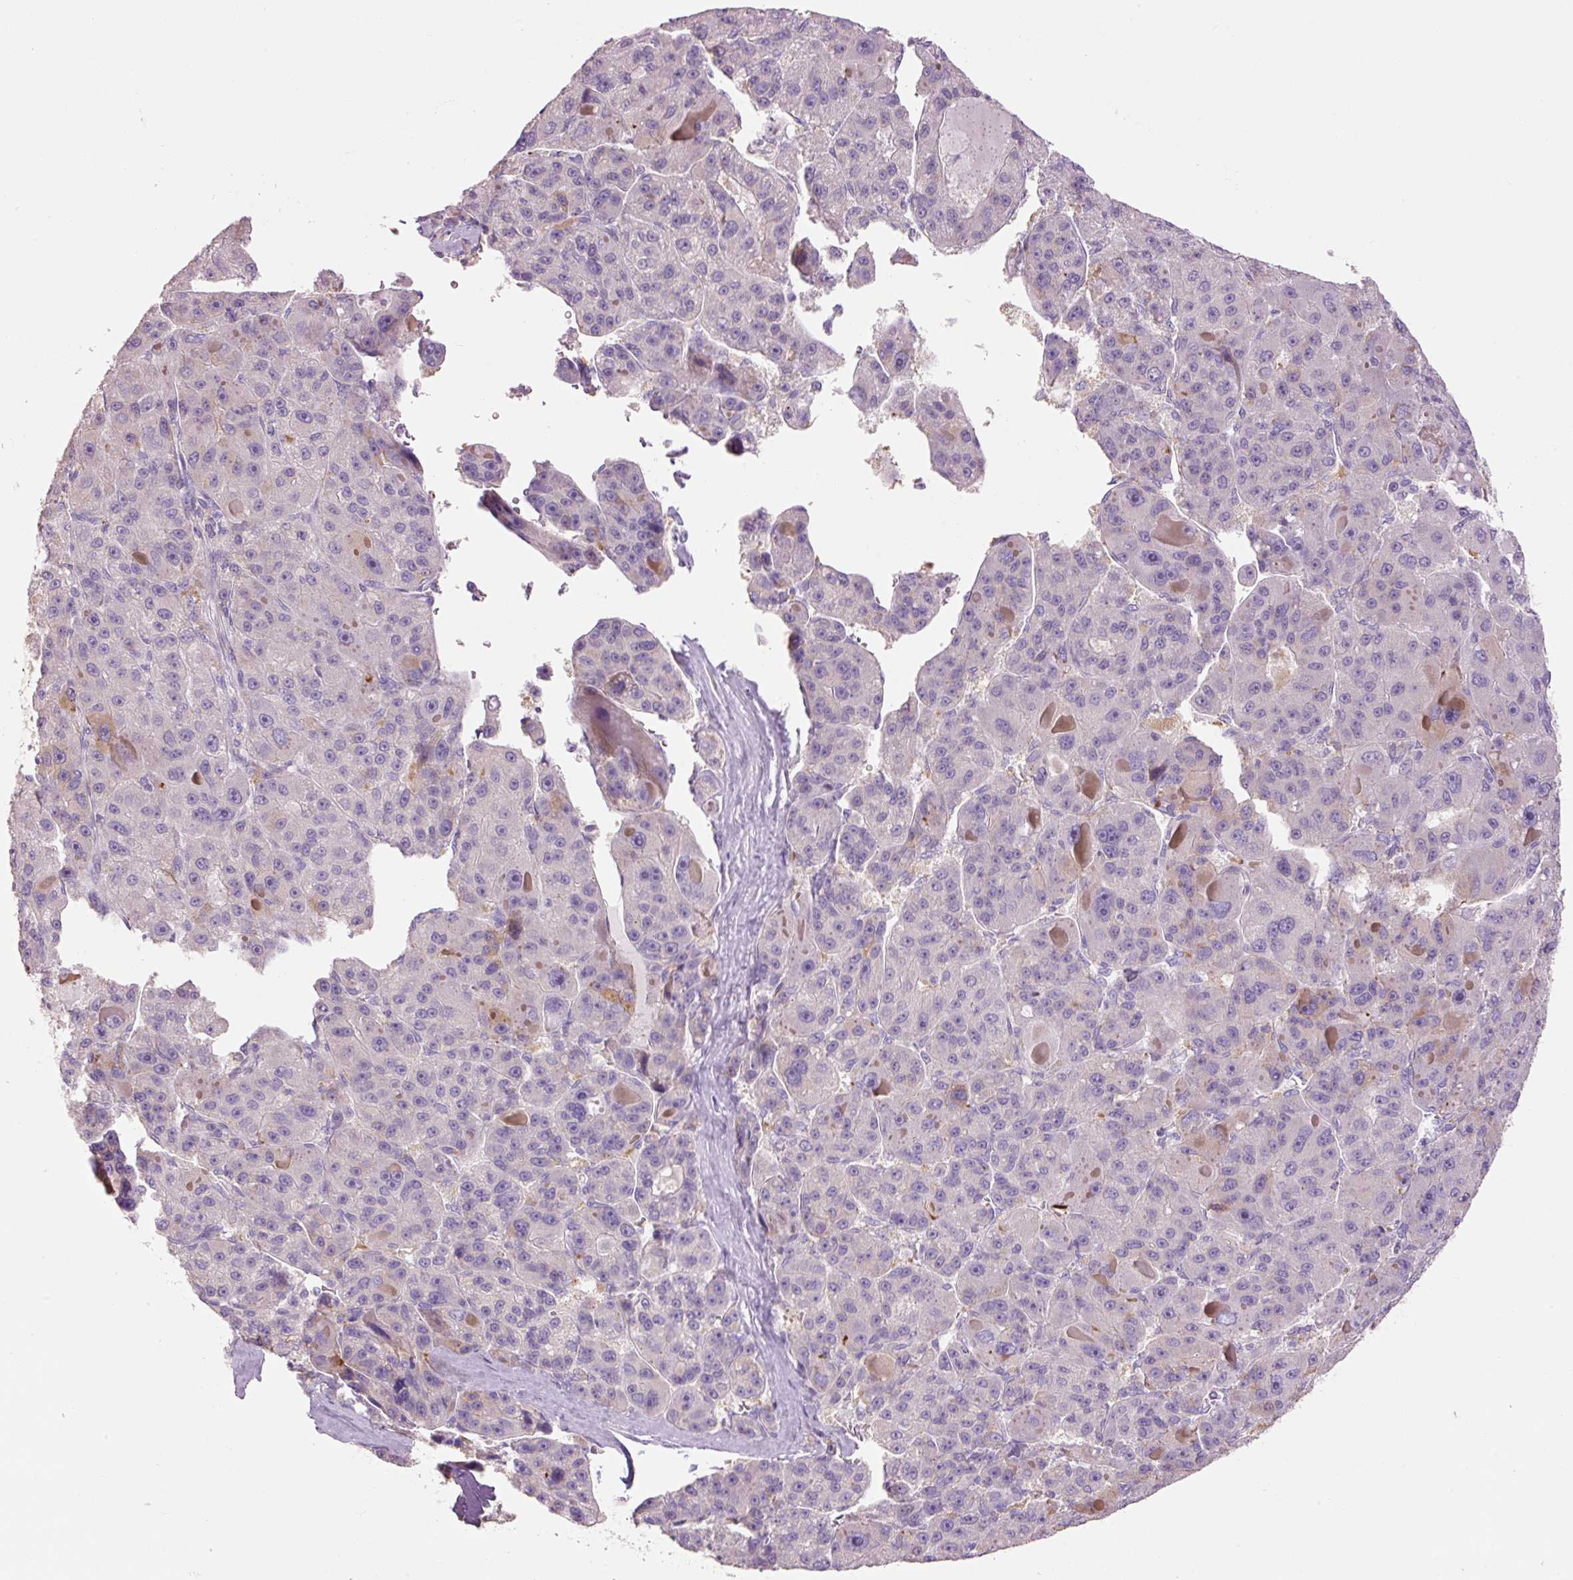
{"staining": {"intensity": "weak", "quantity": "<25%", "location": "cytoplasmic/membranous"}, "tissue": "liver cancer", "cell_type": "Tumor cells", "image_type": "cancer", "snomed": [{"axis": "morphology", "description": "Carcinoma, Hepatocellular, NOS"}, {"axis": "topography", "description": "Liver"}], "caption": "Human liver cancer (hepatocellular carcinoma) stained for a protein using IHC shows no positivity in tumor cells.", "gene": "HAX1", "patient": {"sex": "male", "age": 76}}